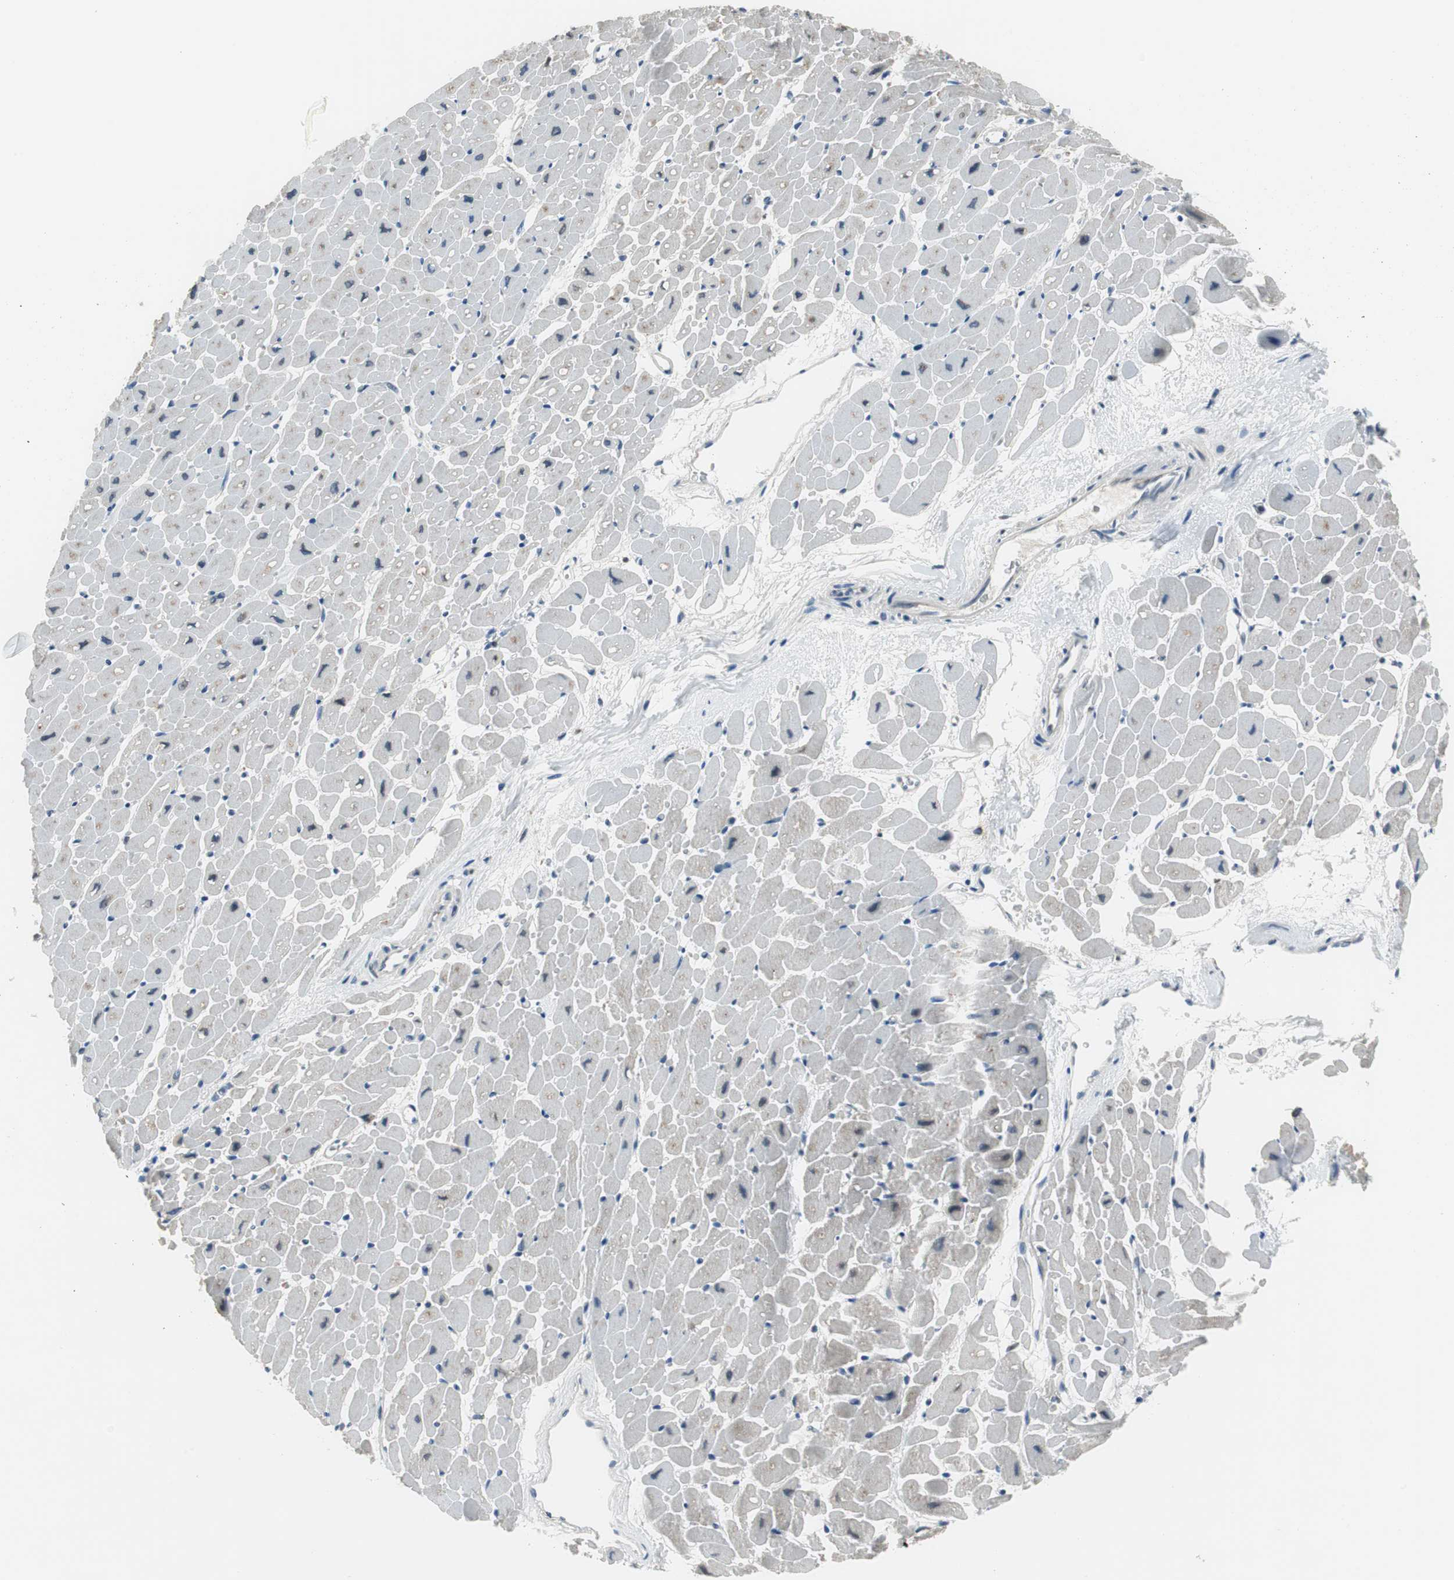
{"staining": {"intensity": "negative", "quantity": "none", "location": "none"}, "tissue": "heart muscle", "cell_type": "Cardiomyocytes", "image_type": "normal", "snomed": [{"axis": "morphology", "description": "Normal tissue, NOS"}, {"axis": "topography", "description": "Heart"}], "caption": "Immunohistochemistry (IHC) of unremarkable human heart muscle reveals no staining in cardiomyocytes.", "gene": "PLAA", "patient": {"sex": "male", "age": 45}}